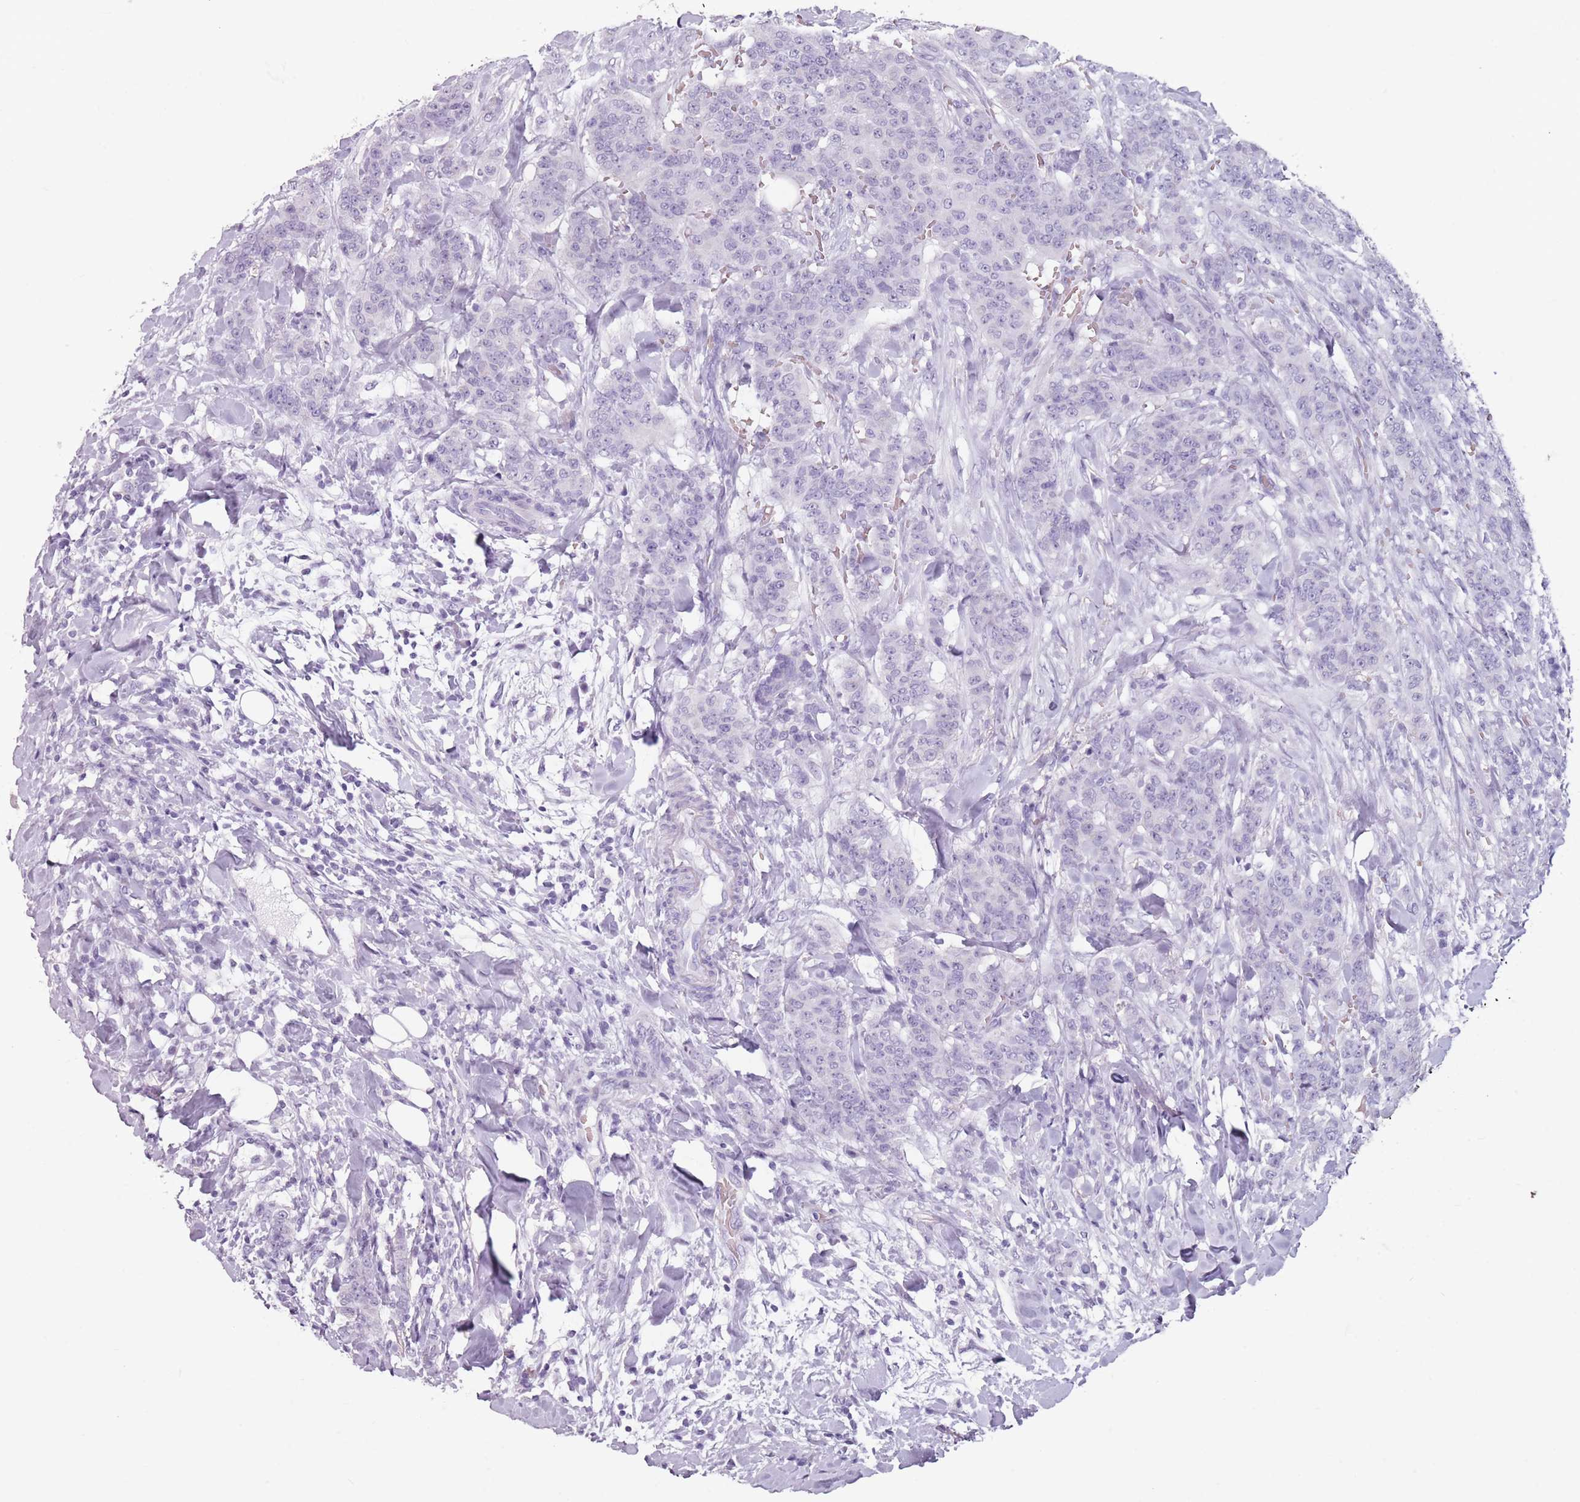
{"staining": {"intensity": "negative", "quantity": "none", "location": "none"}, "tissue": "breast cancer", "cell_type": "Tumor cells", "image_type": "cancer", "snomed": [{"axis": "morphology", "description": "Duct carcinoma"}, {"axis": "topography", "description": "Breast"}], "caption": "The immunohistochemistry histopathology image has no significant positivity in tumor cells of breast cancer tissue.", "gene": "SPESP1", "patient": {"sex": "female", "age": 40}}